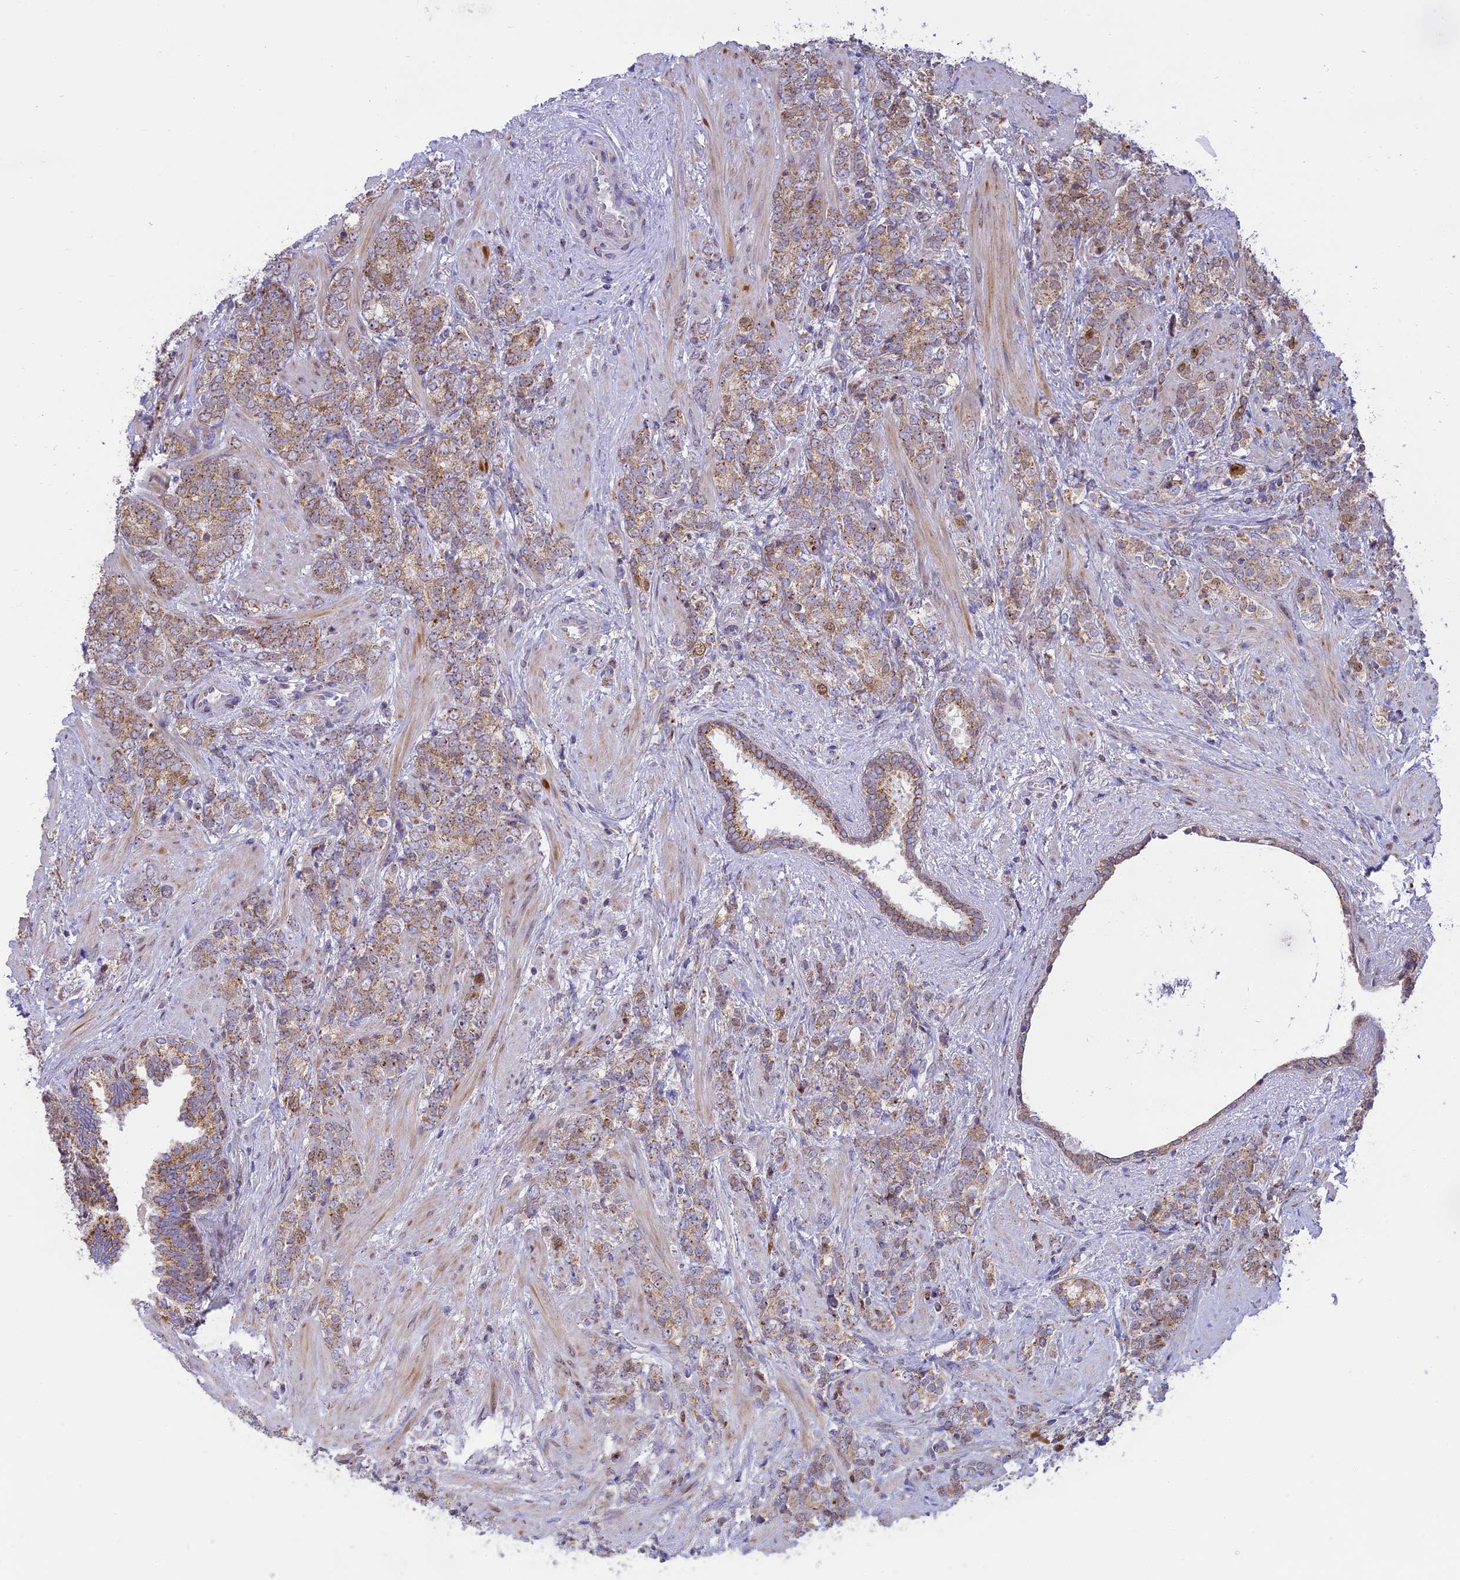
{"staining": {"intensity": "moderate", "quantity": "25%-75%", "location": "cytoplasmic/membranous"}, "tissue": "prostate cancer", "cell_type": "Tumor cells", "image_type": "cancer", "snomed": [{"axis": "morphology", "description": "Adenocarcinoma, High grade"}, {"axis": "topography", "description": "Prostate"}], "caption": "The photomicrograph exhibits a brown stain indicating the presence of a protein in the cytoplasmic/membranous of tumor cells in high-grade adenocarcinoma (prostate).", "gene": "CENPV", "patient": {"sex": "male", "age": 64}}